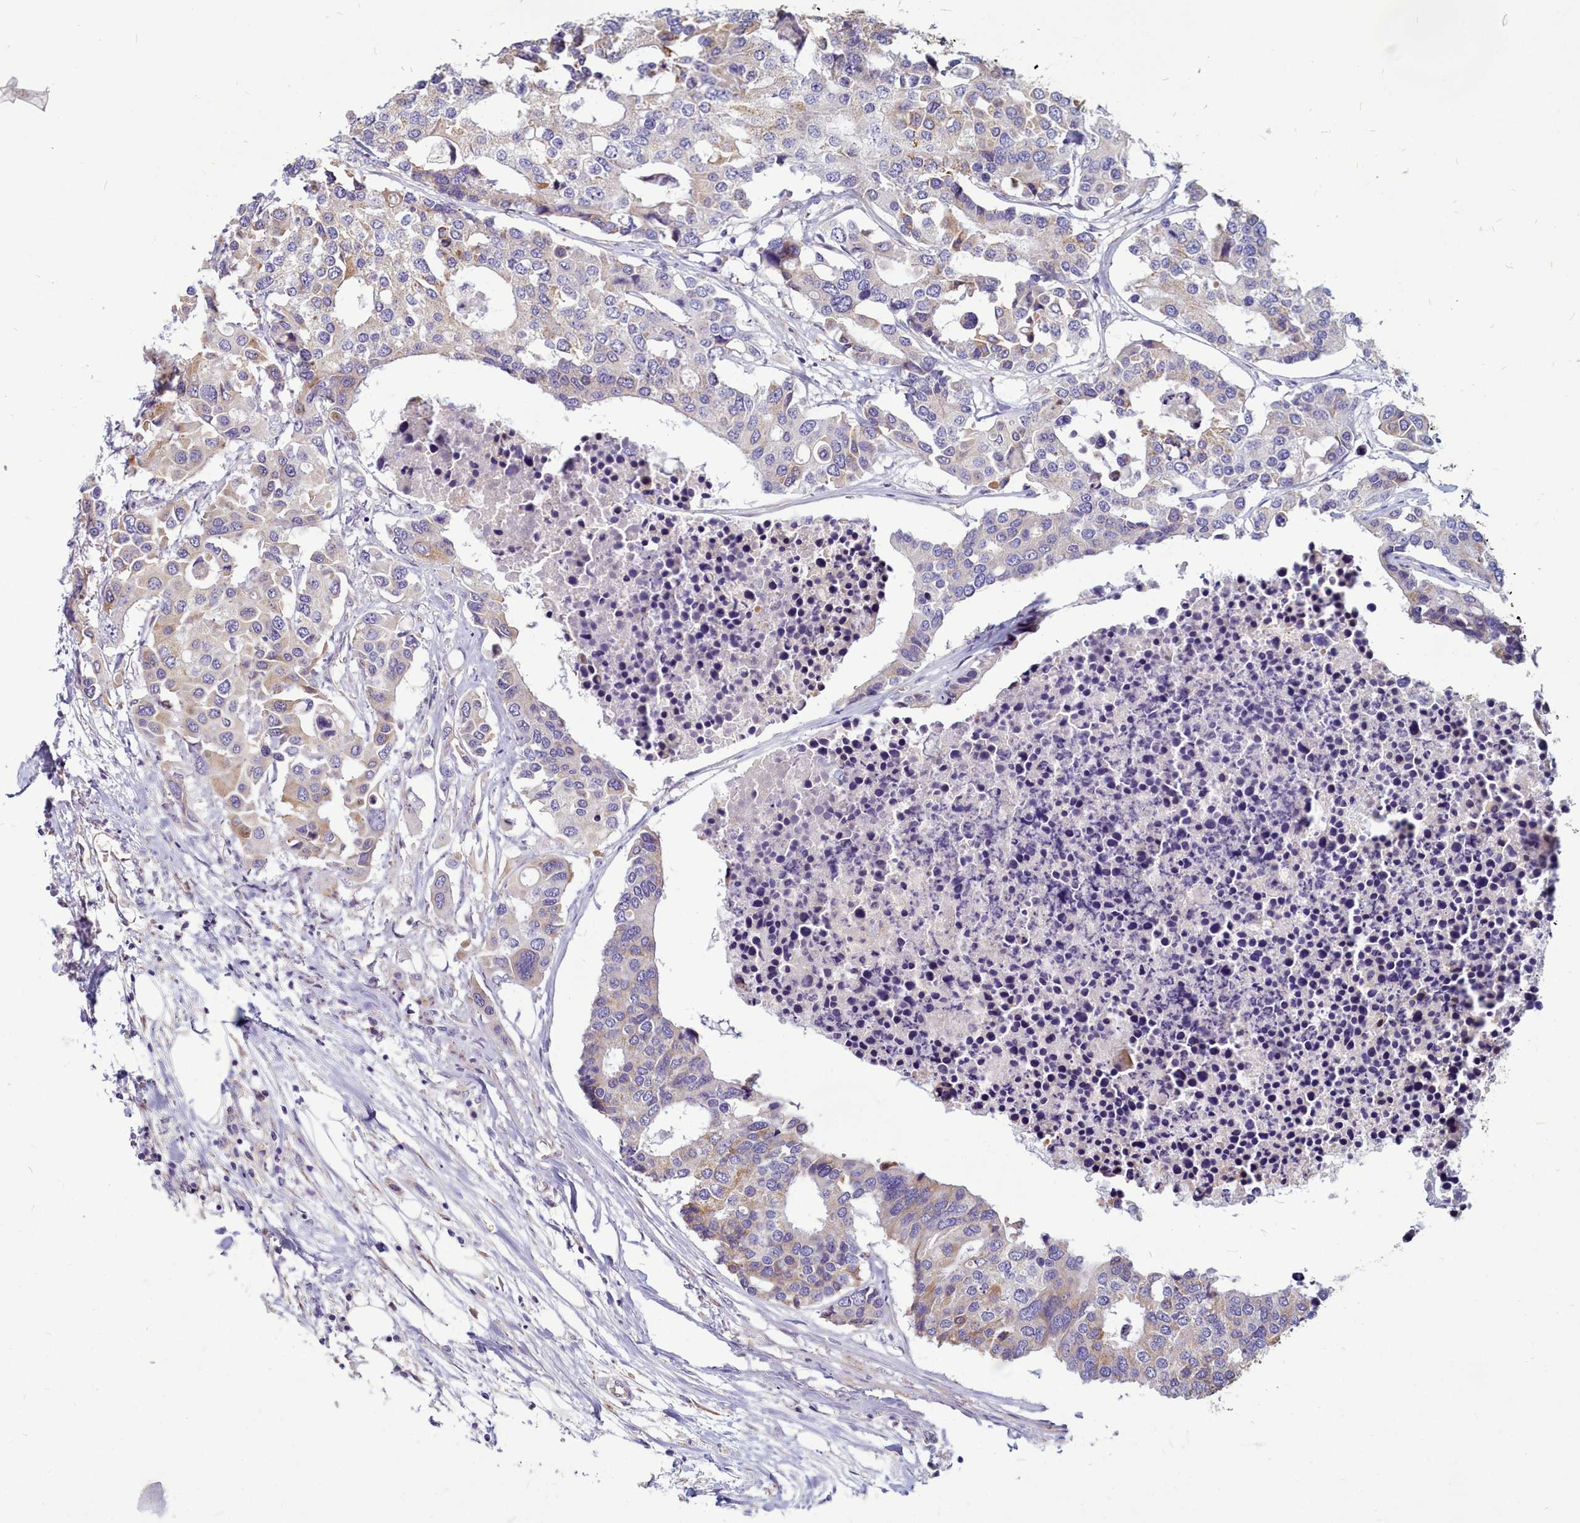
{"staining": {"intensity": "weak", "quantity": "25%-75%", "location": "cytoplasmic/membranous"}, "tissue": "colorectal cancer", "cell_type": "Tumor cells", "image_type": "cancer", "snomed": [{"axis": "morphology", "description": "Adenocarcinoma, NOS"}, {"axis": "topography", "description": "Colon"}], "caption": "Immunohistochemical staining of human colorectal cancer shows weak cytoplasmic/membranous protein expression in approximately 25%-75% of tumor cells.", "gene": "SMPD4", "patient": {"sex": "male", "age": 77}}